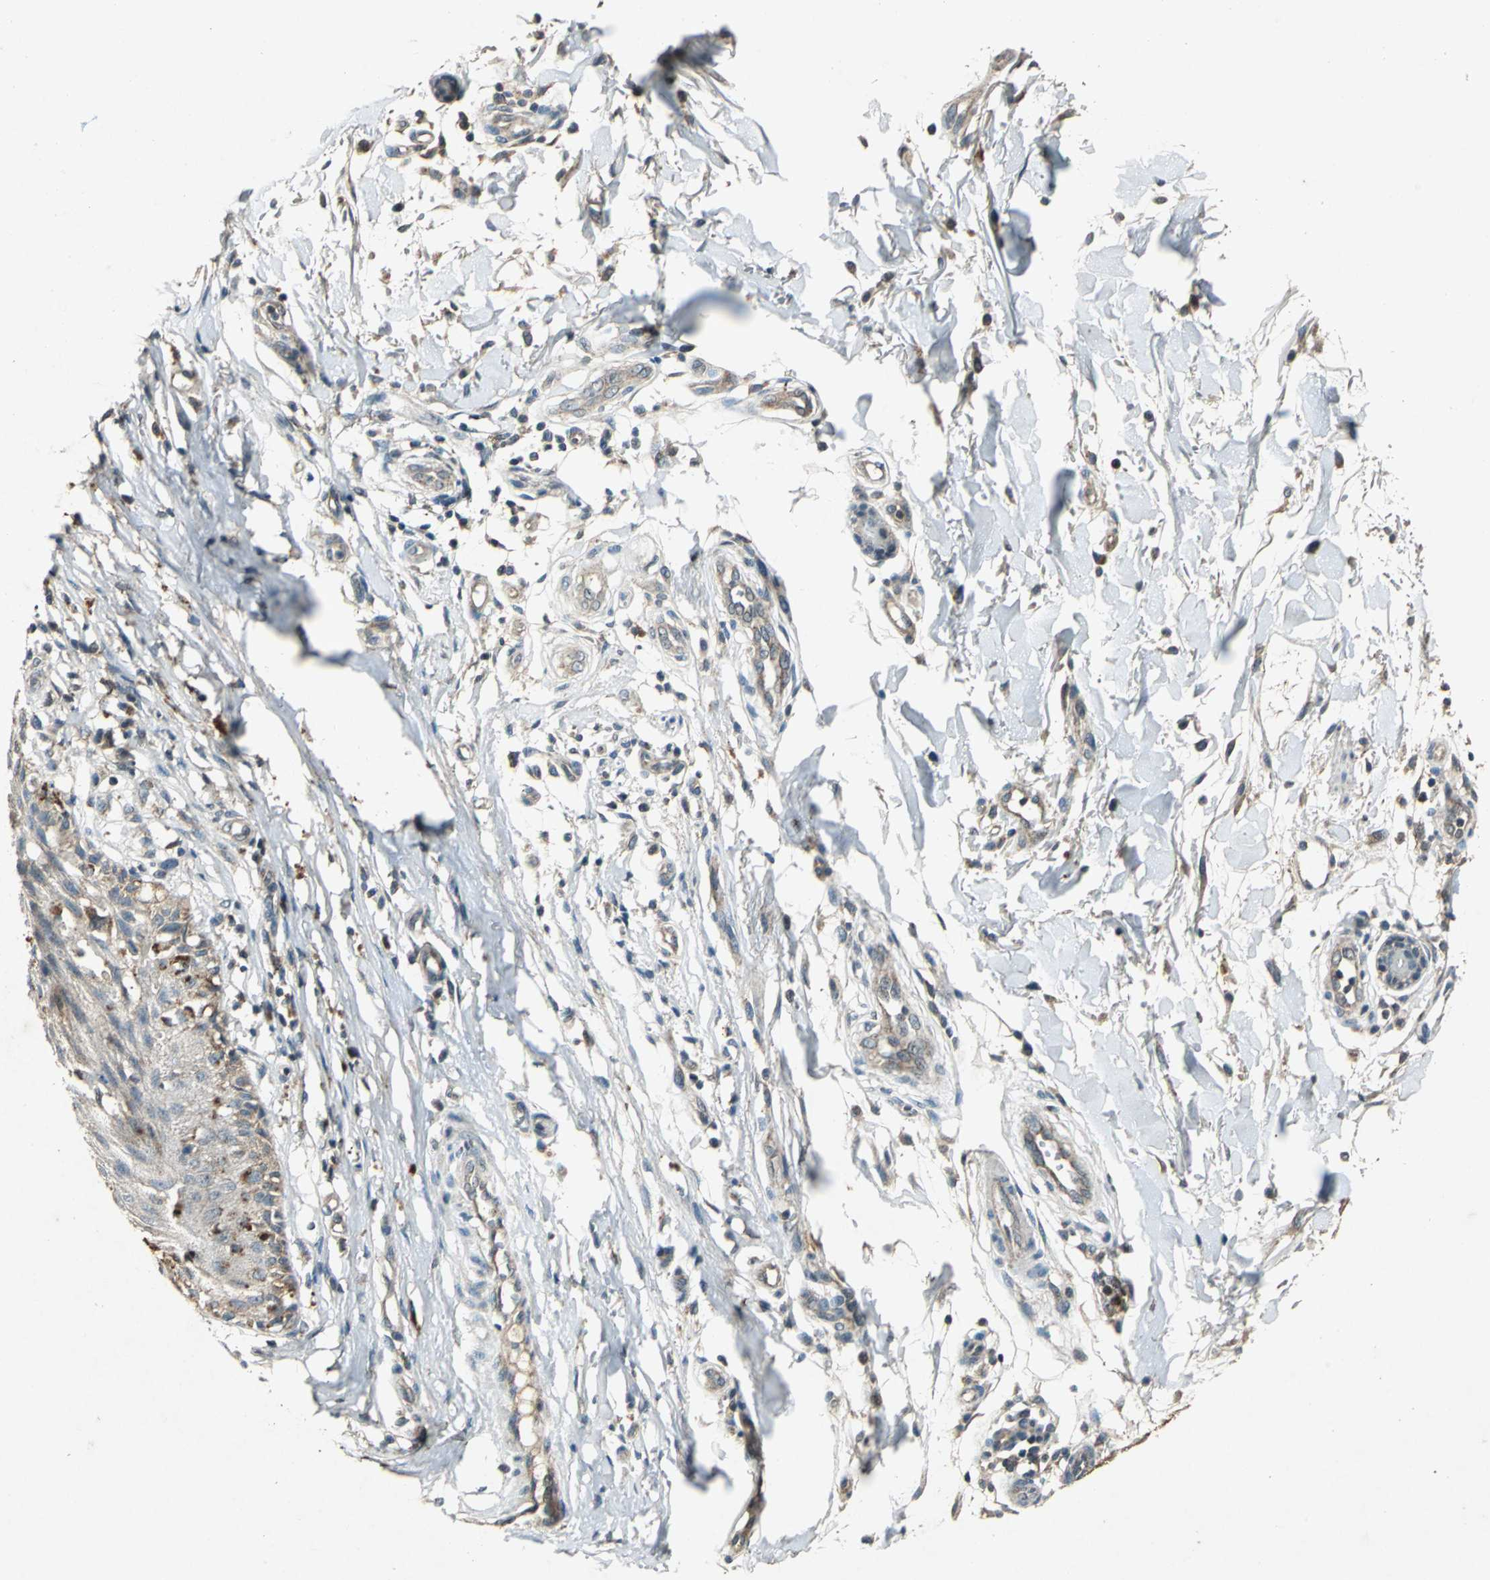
{"staining": {"intensity": "moderate", "quantity": "<25%", "location": "cytoplasmic/membranous"}, "tissue": "melanoma", "cell_type": "Tumor cells", "image_type": "cancer", "snomed": [{"axis": "morphology", "description": "Malignant melanoma, NOS"}, {"axis": "topography", "description": "Skin"}], "caption": "Malignant melanoma tissue displays moderate cytoplasmic/membranous staining in about <25% of tumor cells, visualized by immunohistochemistry.", "gene": "AHSA1", "patient": {"sex": "female", "age": 81}}